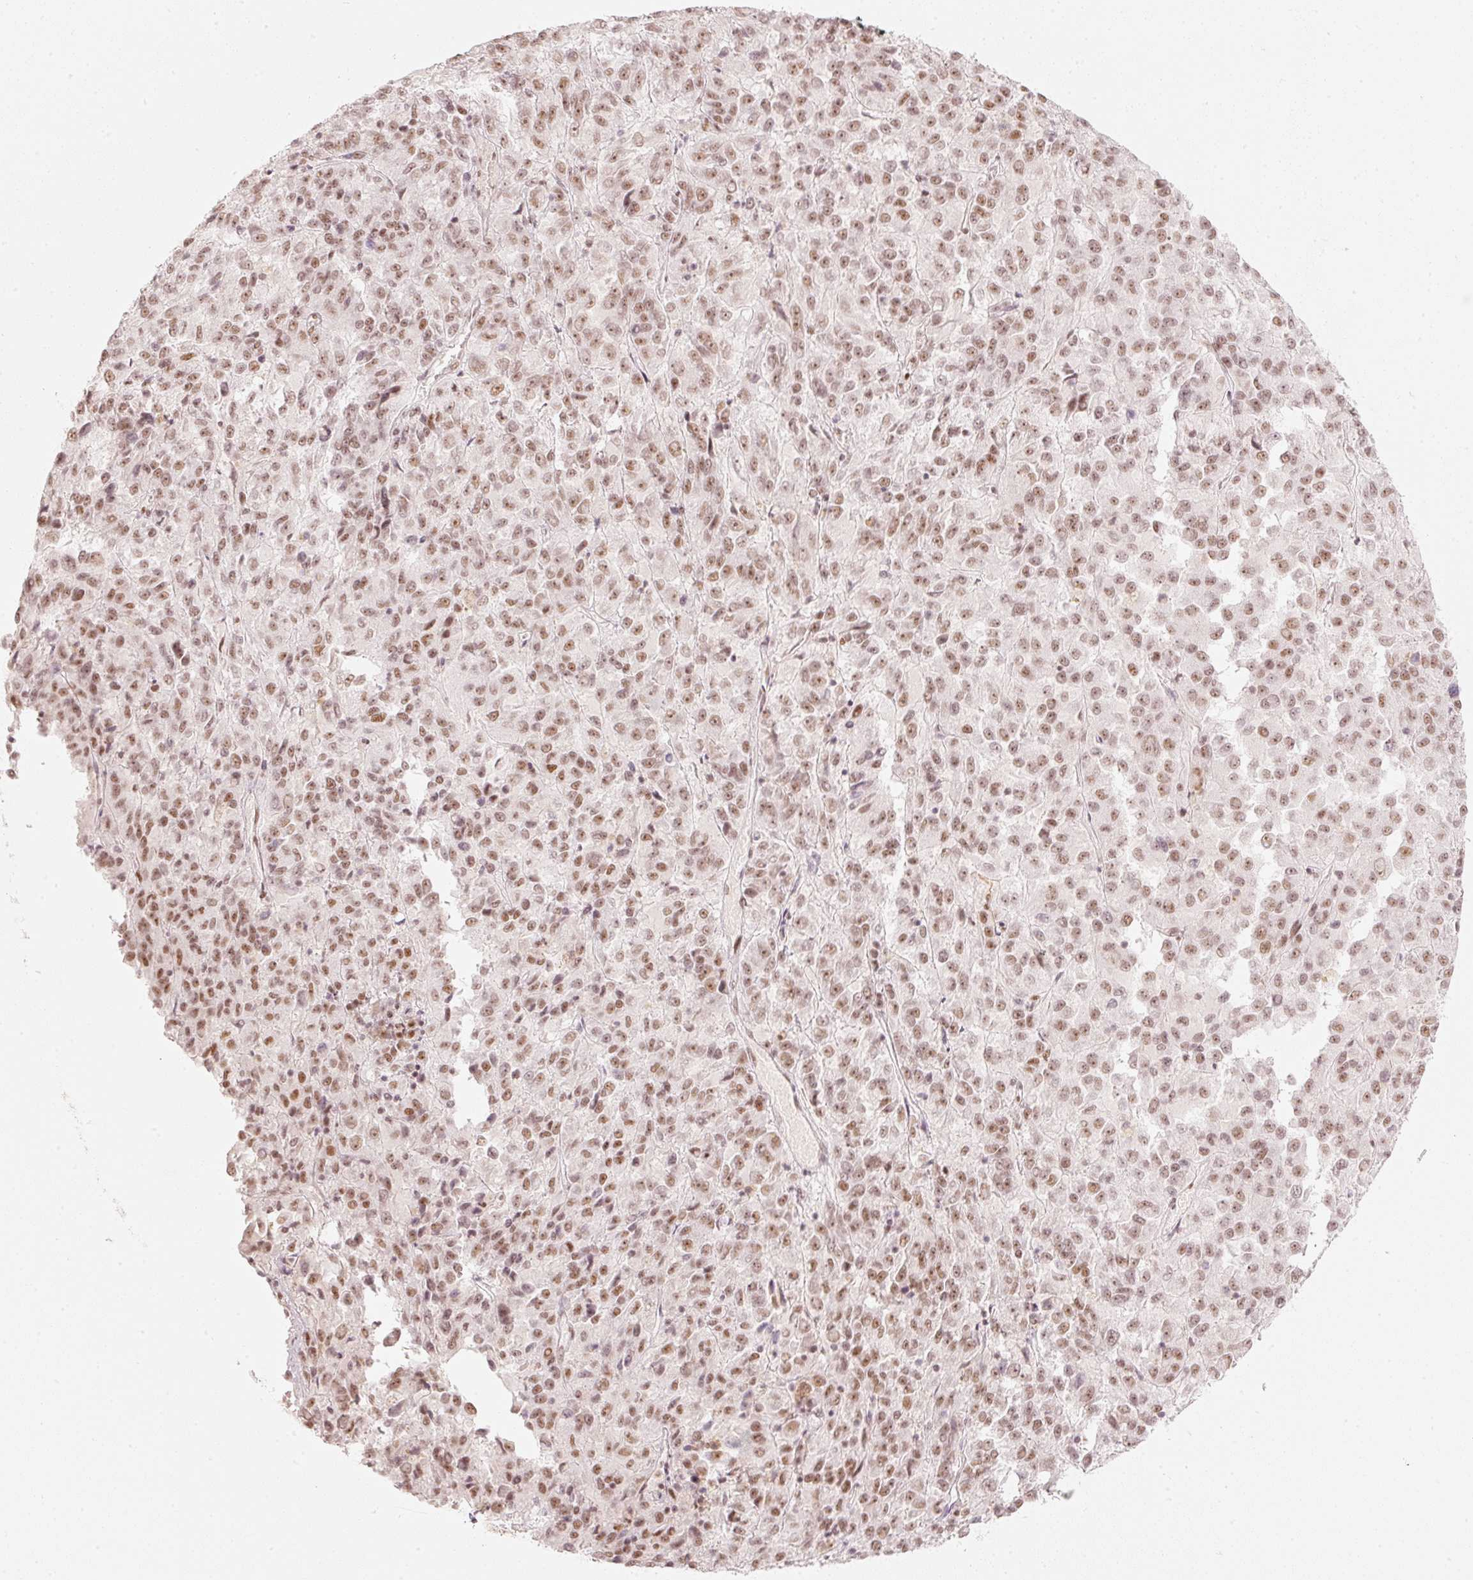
{"staining": {"intensity": "moderate", "quantity": ">75%", "location": "nuclear"}, "tissue": "melanoma", "cell_type": "Tumor cells", "image_type": "cancer", "snomed": [{"axis": "morphology", "description": "Malignant melanoma, Metastatic site"}, {"axis": "topography", "description": "Lung"}], "caption": "Immunohistochemical staining of human malignant melanoma (metastatic site) reveals moderate nuclear protein staining in approximately >75% of tumor cells. Ihc stains the protein of interest in brown and the nuclei are stained blue.", "gene": "PPP1R10", "patient": {"sex": "male", "age": 64}}